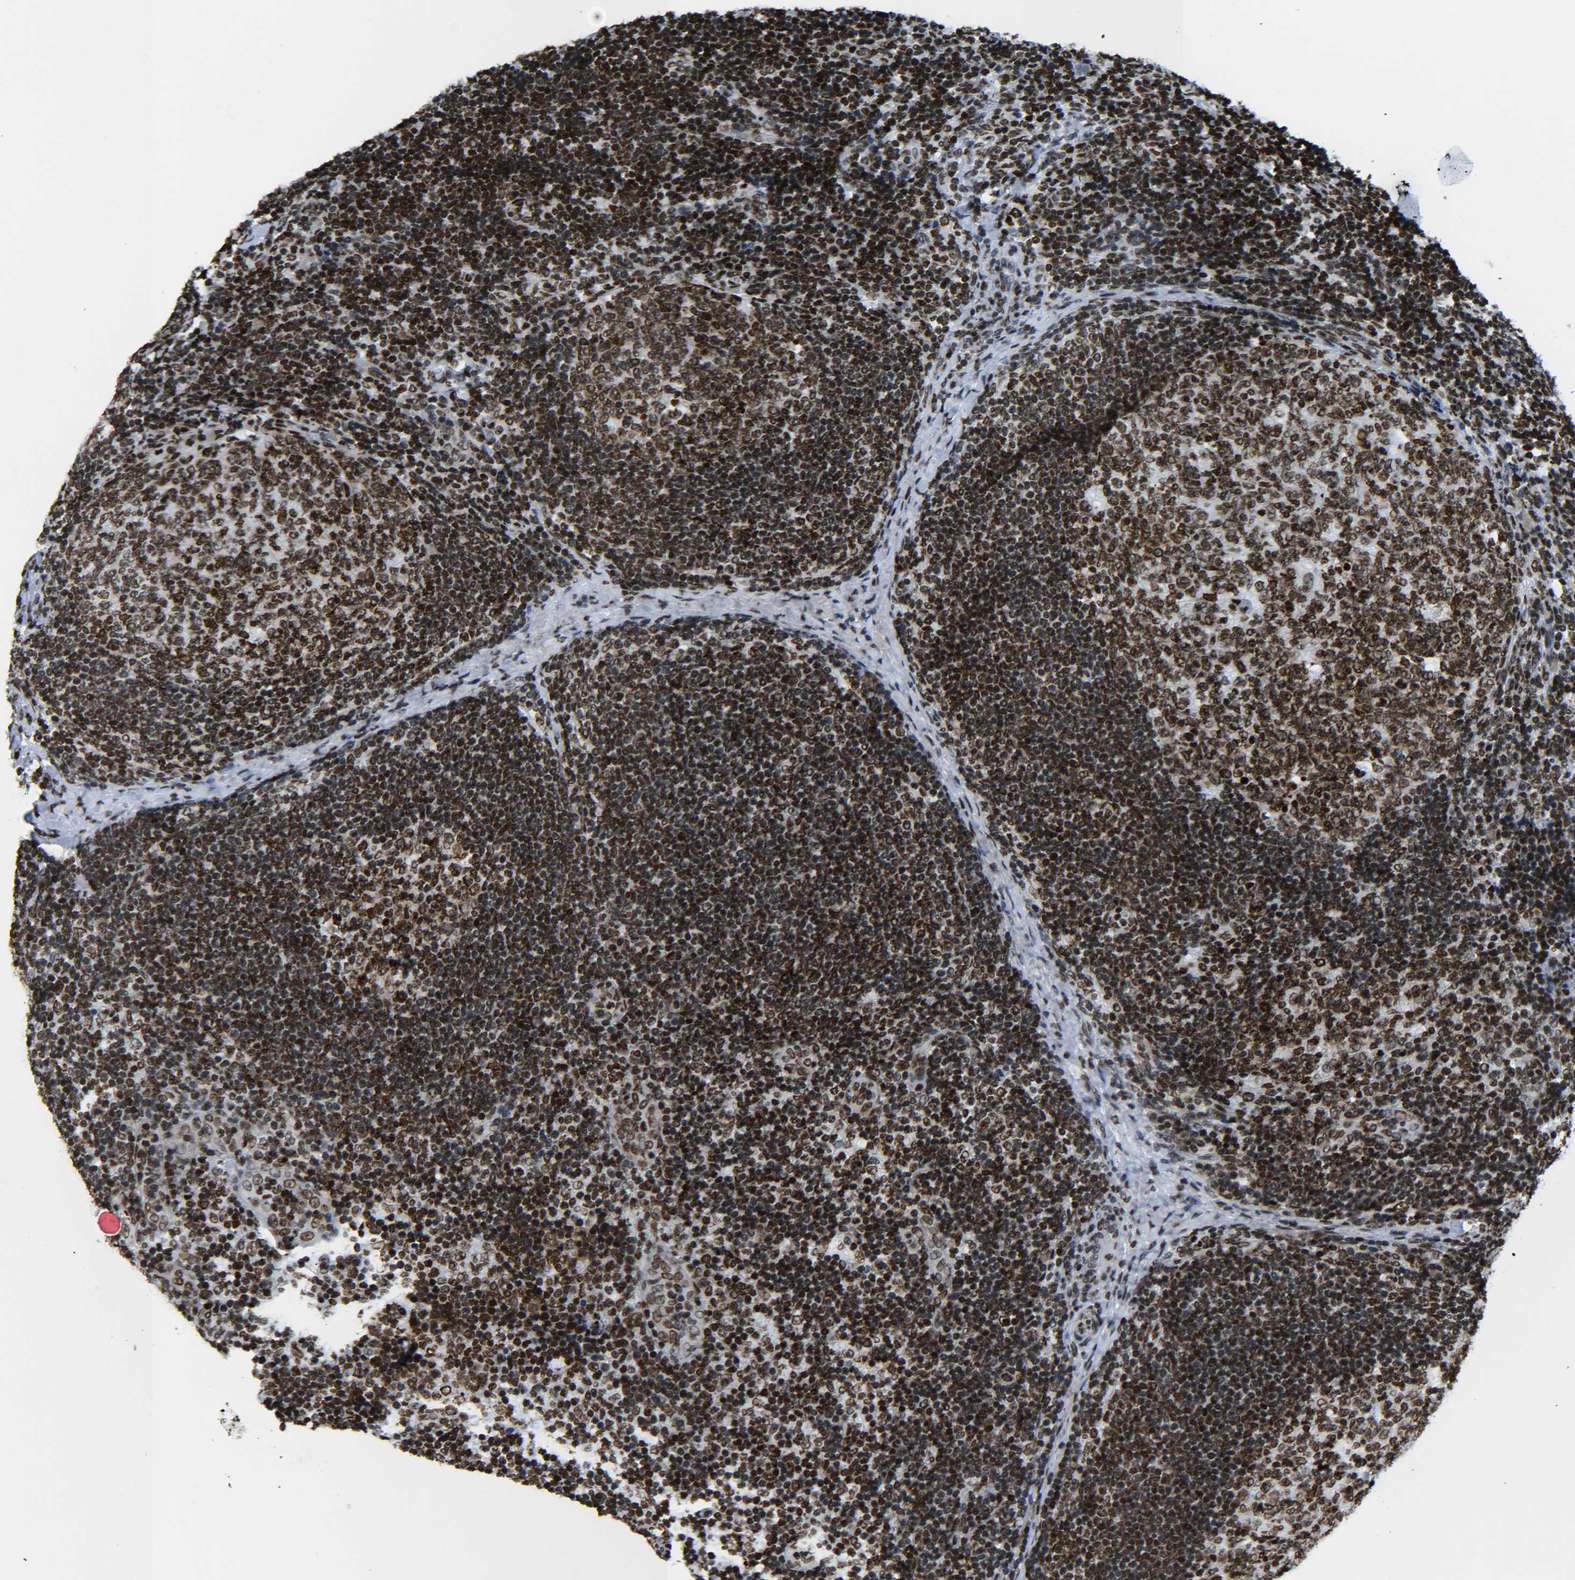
{"staining": {"intensity": "strong", "quantity": ">75%", "location": "nuclear"}, "tissue": "lymph node", "cell_type": "Germinal center cells", "image_type": "normal", "snomed": [{"axis": "morphology", "description": "Normal tissue, NOS"}, {"axis": "topography", "description": "Lymph node"}], "caption": "Strong nuclear staining is identified in approximately >75% of germinal center cells in benign lymph node.", "gene": "H2AX", "patient": {"sex": "female", "age": 14}}